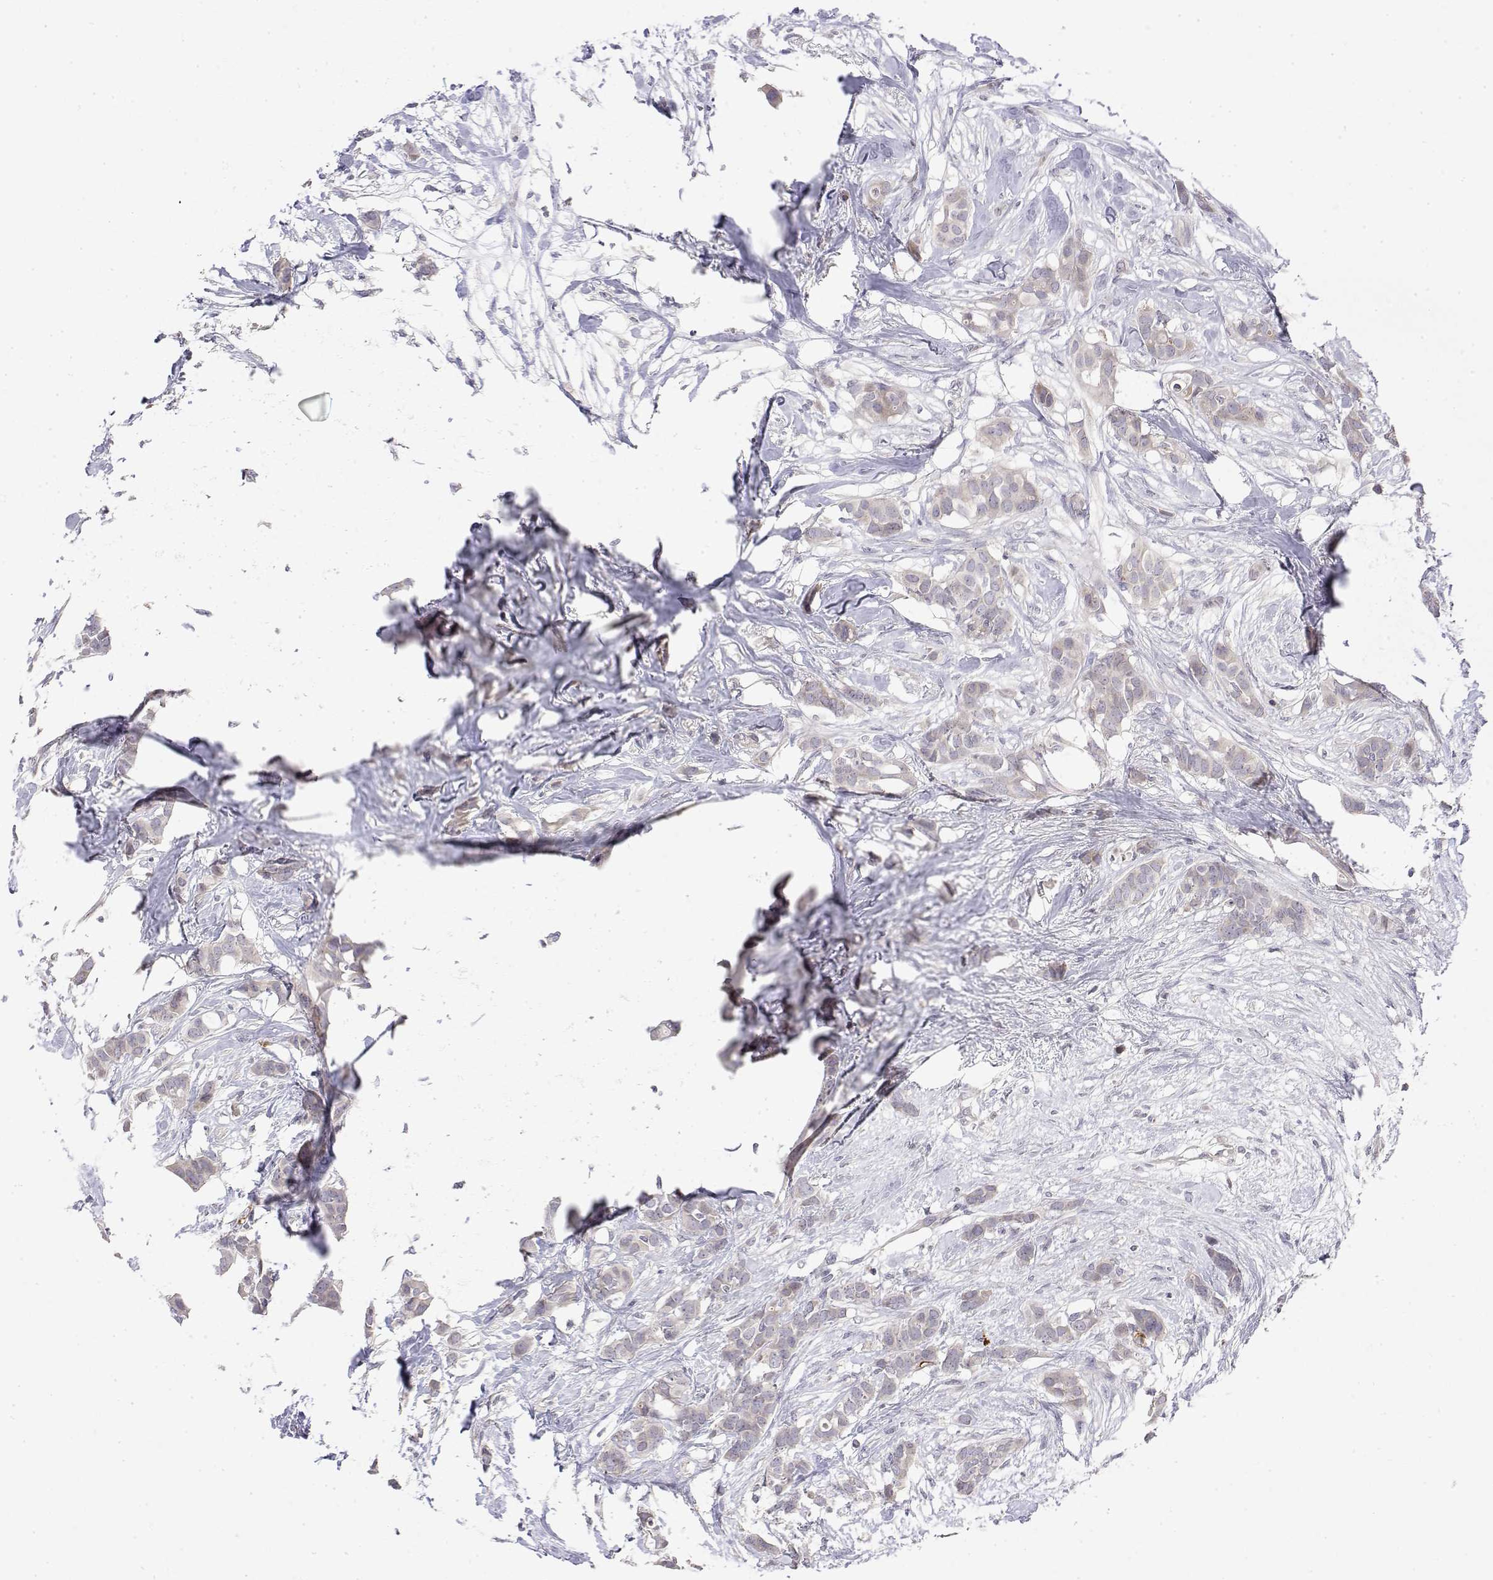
{"staining": {"intensity": "negative", "quantity": "none", "location": "none"}, "tissue": "breast cancer", "cell_type": "Tumor cells", "image_type": "cancer", "snomed": [{"axis": "morphology", "description": "Duct carcinoma"}, {"axis": "topography", "description": "Breast"}], "caption": "An immunohistochemistry micrograph of intraductal carcinoma (breast) is shown. There is no staining in tumor cells of intraductal carcinoma (breast). (DAB (3,3'-diaminobenzidine) immunohistochemistry with hematoxylin counter stain).", "gene": "IGFBP4", "patient": {"sex": "female", "age": 62}}